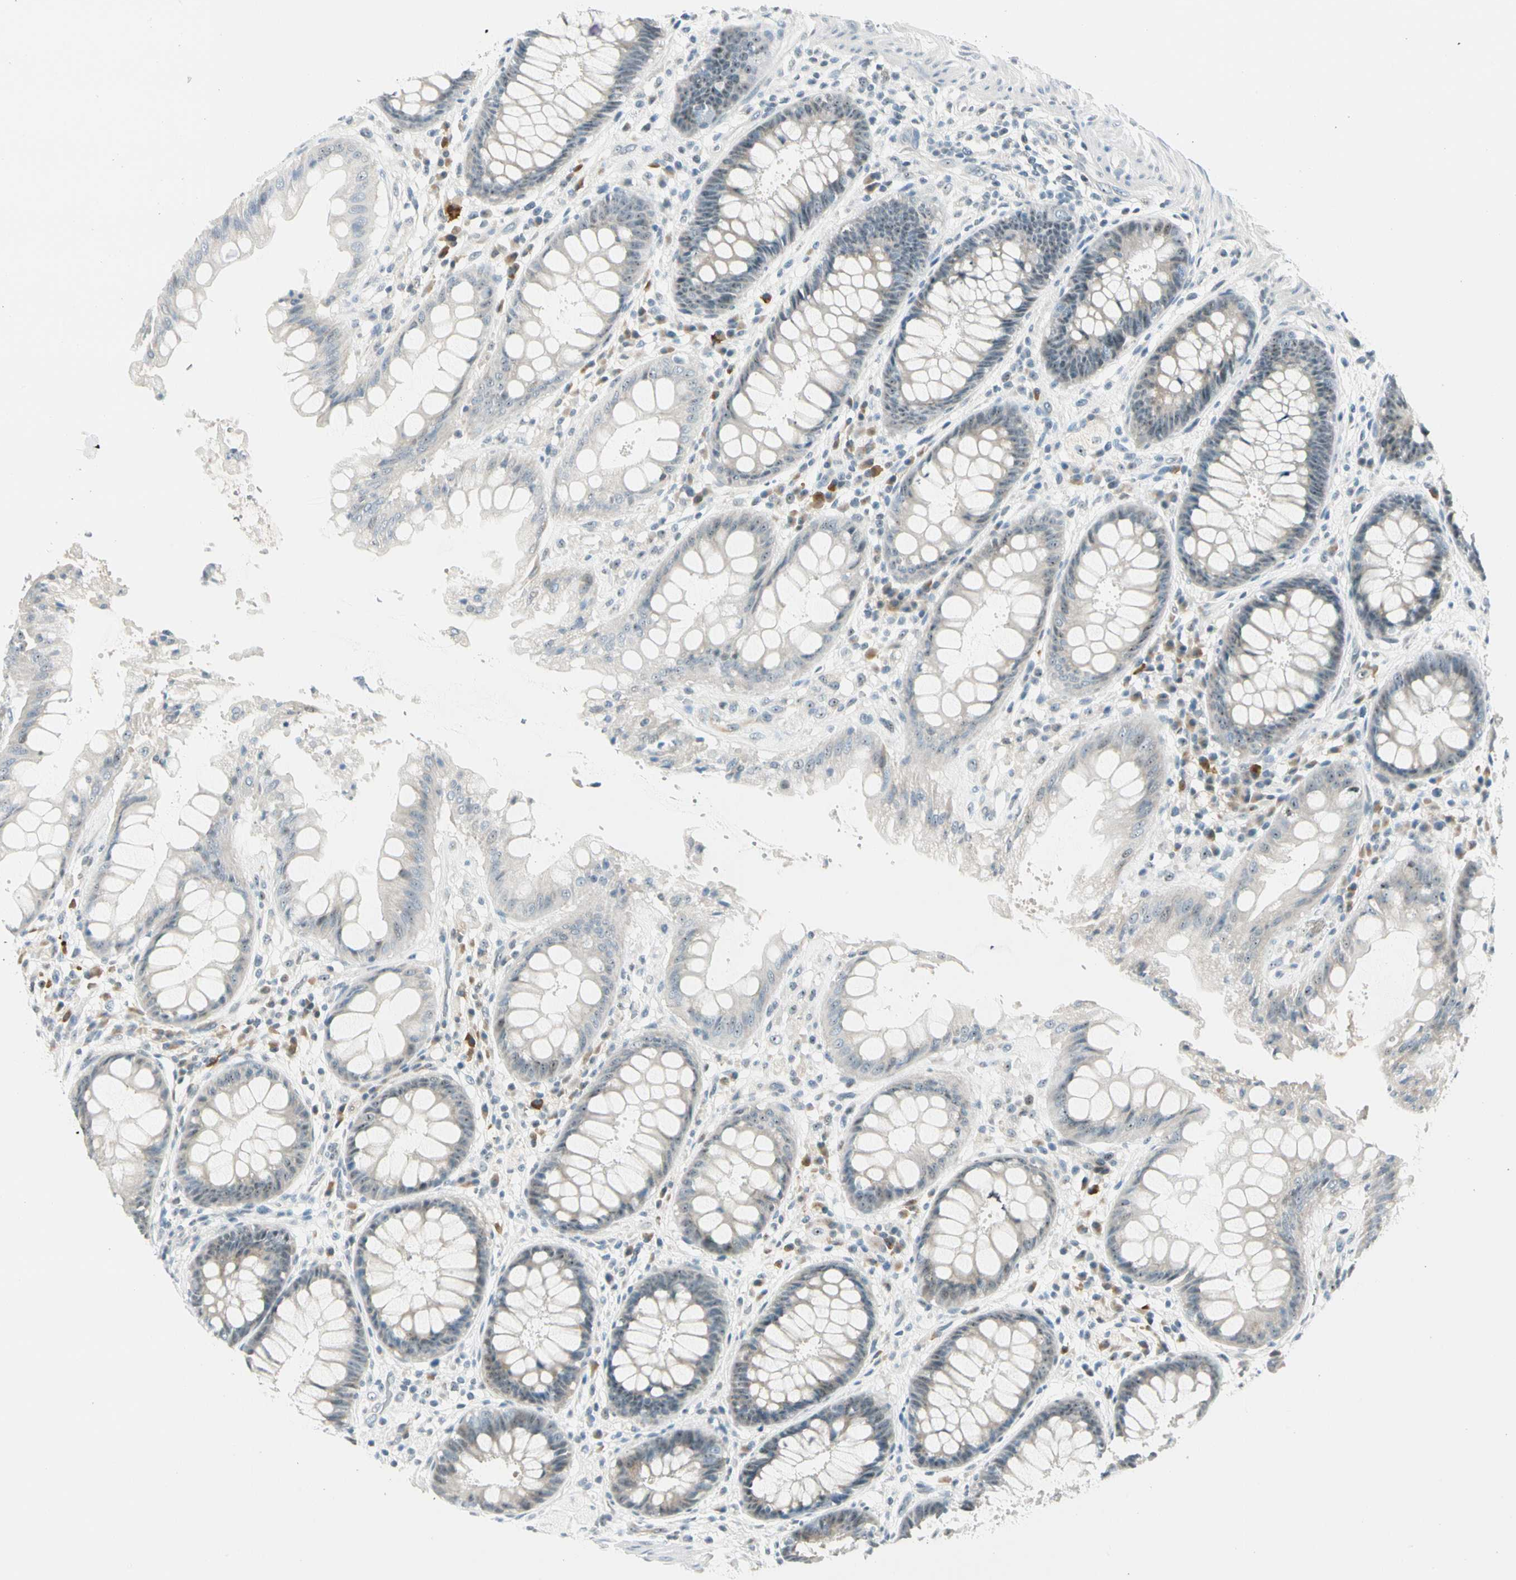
{"staining": {"intensity": "weak", "quantity": "<25%", "location": "cytoplasmic/membranous,nuclear"}, "tissue": "rectum", "cell_type": "Glandular cells", "image_type": "normal", "snomed": [{"axis": "morphology", "description": "Normal tissue, NOS"}, {"axis": "topography", "description": "Rectum"}], "caption": "Human rectum stained for a protein using immunohistochemistry shows no positivity in glandular cells.", "gene": "ZSCAN1", "patient": {"sex": "female", "age": 46}}